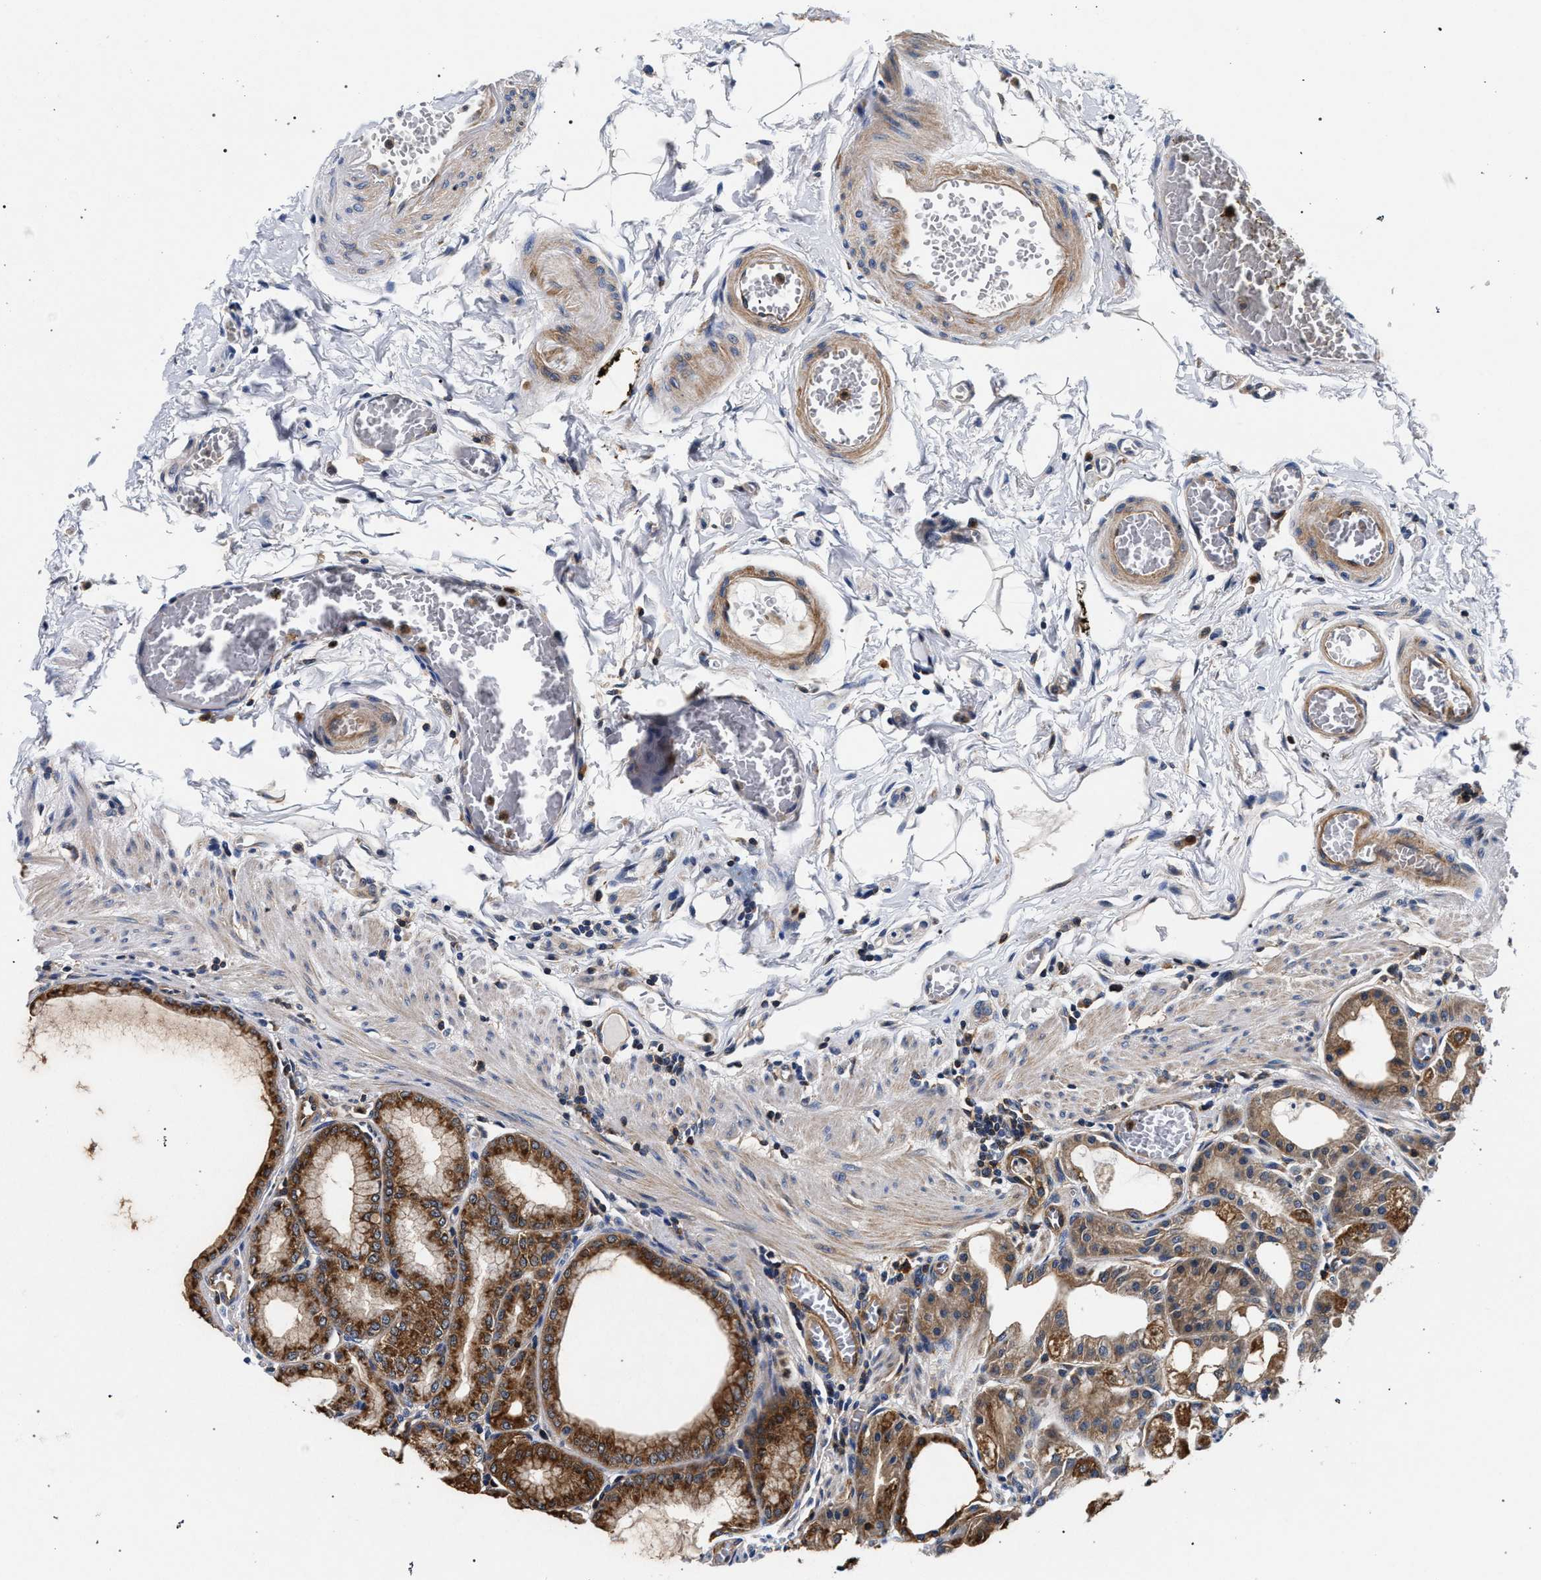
{"staining": {"intensity": "strong", "quantity": ">75%", "location": "cytoplasmic/membranous"}, "tissue": "stomach", "cell_type": "Glandular cells", "image_type": "normal", "snomed": [{"axis": "morphology", "description": "Normal tissue, NOS"}, {"axis": "topography", "description": "Stomach, lower"}], "caption": "Immunohistochemistry (IHC) histopathology image of normal stomach: stomach stained using IHC displays high levels of strong protein expression localized specifically in the cytoplasmic/membranous of glandular cells, appearing as a cytoplasmic/membranous brown color.", "gene": "LASP1", "patient": {"sex": "male", "age": 71}}